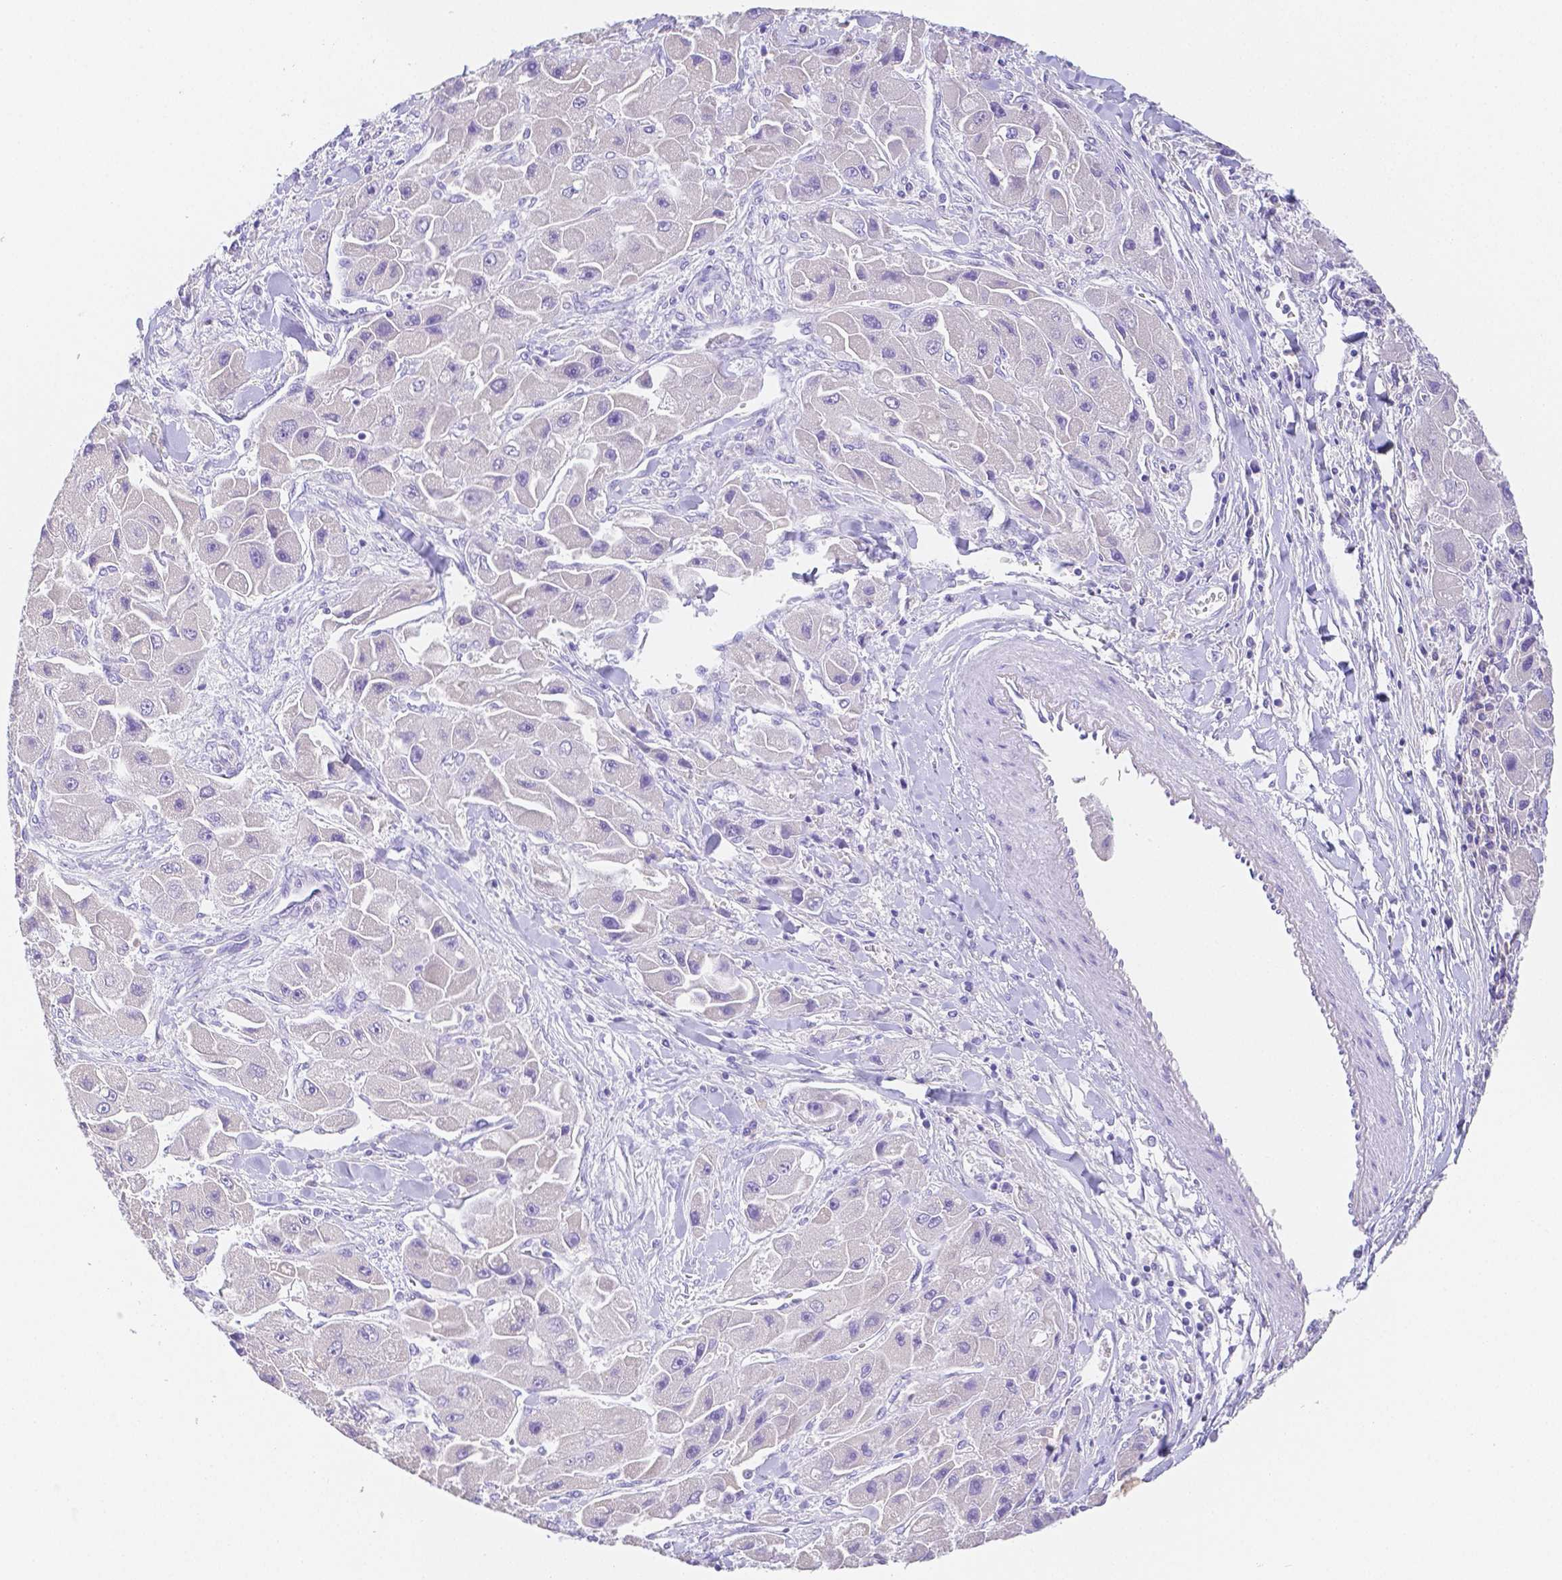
{"staining": {"intensity": "negative", "quantity": "none", "location": "none"}, "tissue": "liver cancer", "cell_type": "Tumor cells", "image_type": "cancer", "snomed": [{"axis": "morphology", "description": "Carcinoma, Hepatocellular, NOS"}, {"axis": "topography", "description": "Liver"}], "caption": "This is a histopathology image of immunohistochemistry staining of liver cancer, which shows no expression in tumor cells.", "gene": "ZG16B", "patient": {"sex": "male", "age": 24}}